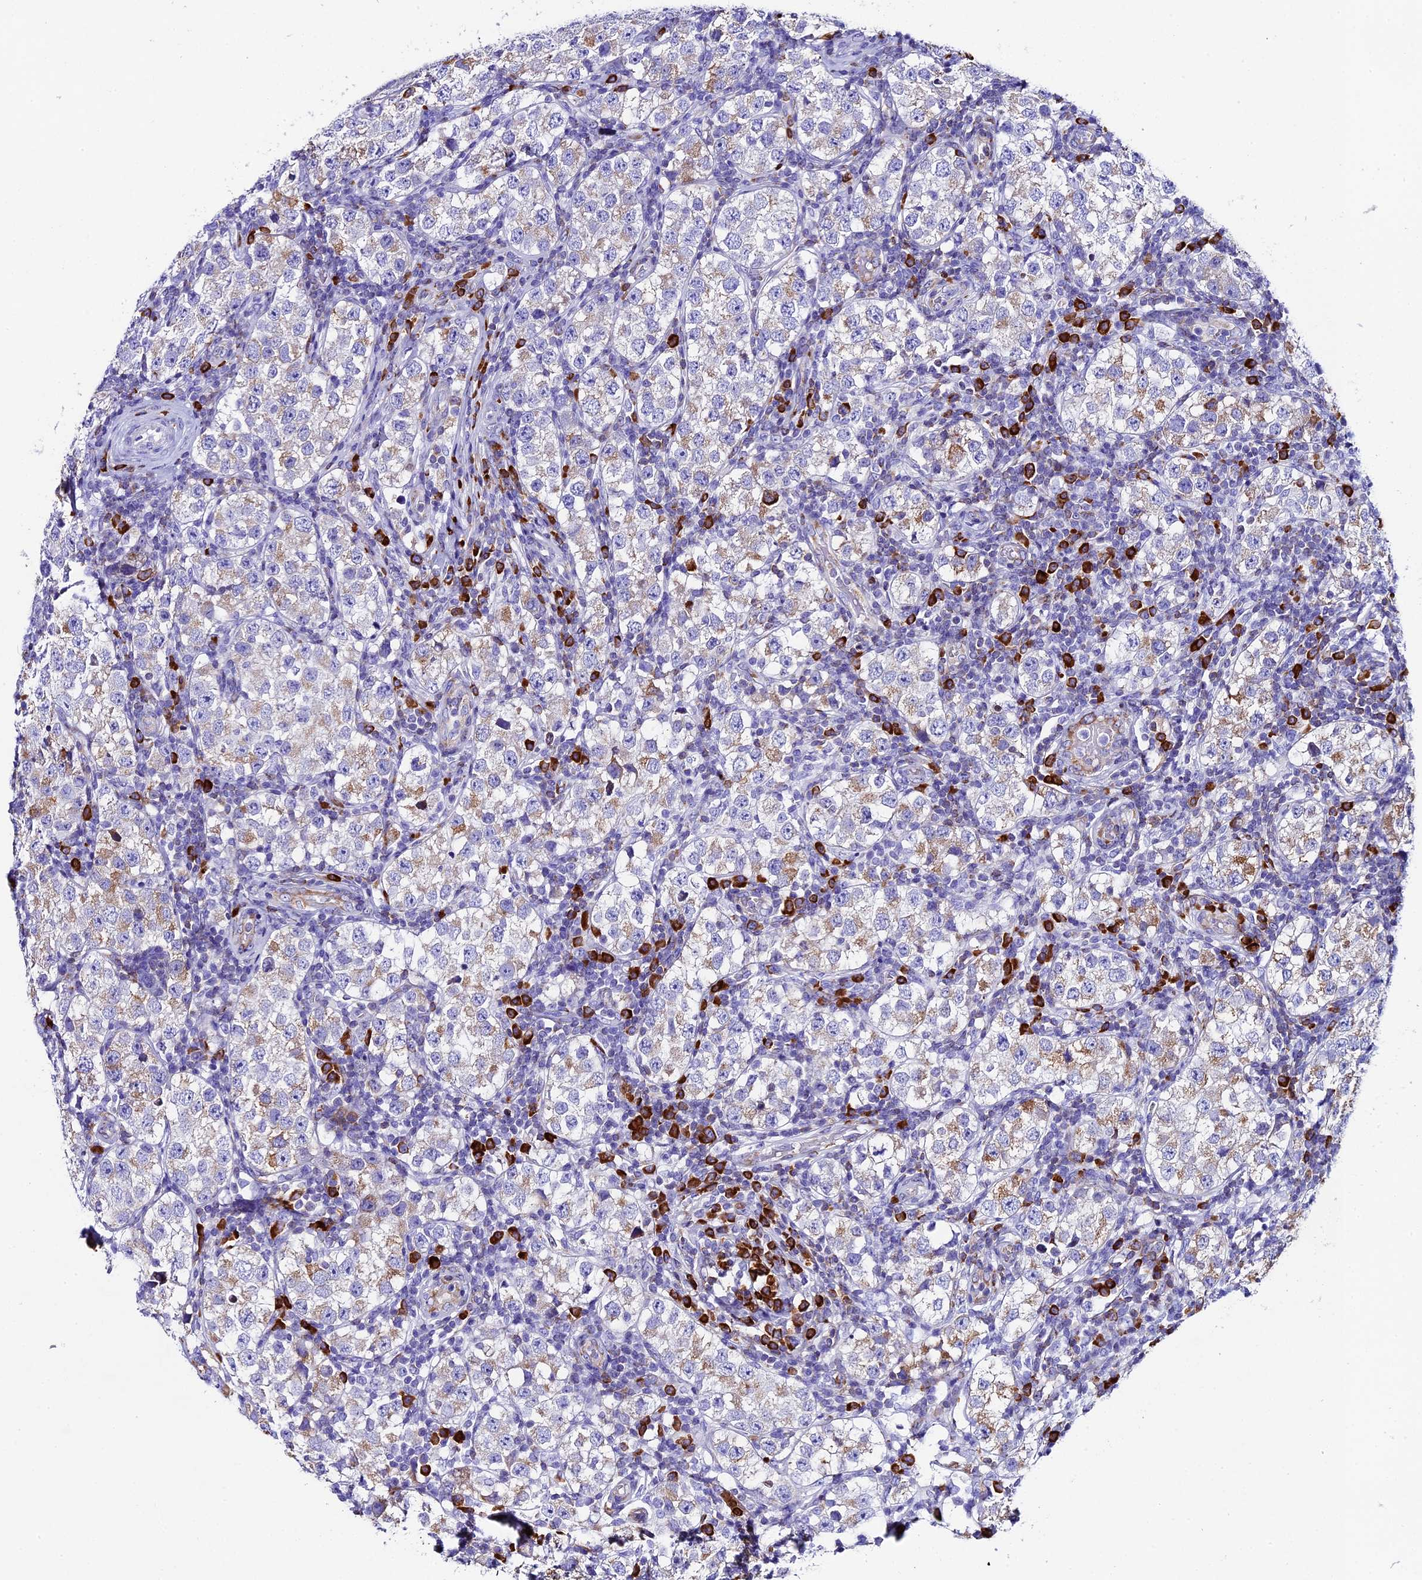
{"staining": {"intensity": "moderate", "quantity": "25%-75%", "location": "cytoplasmic/membranous"}, "tissue": "testis cancer", "cell_type": "Tumor cells", "image_type": "cancer", "snomed": [{"axis": "morphology", "description": "Seminoma, NOS"}, {"axis": "topography", "description": "Testis"}], "caption": "DAB immunohistochemical staining of human testis cancer demonstrates moderate cytoplasmic/membranous protein staining in about 25%-75% of tumor cells.", "gene": "FKBP11", "patient": {"sex": "male", "age": 34}}